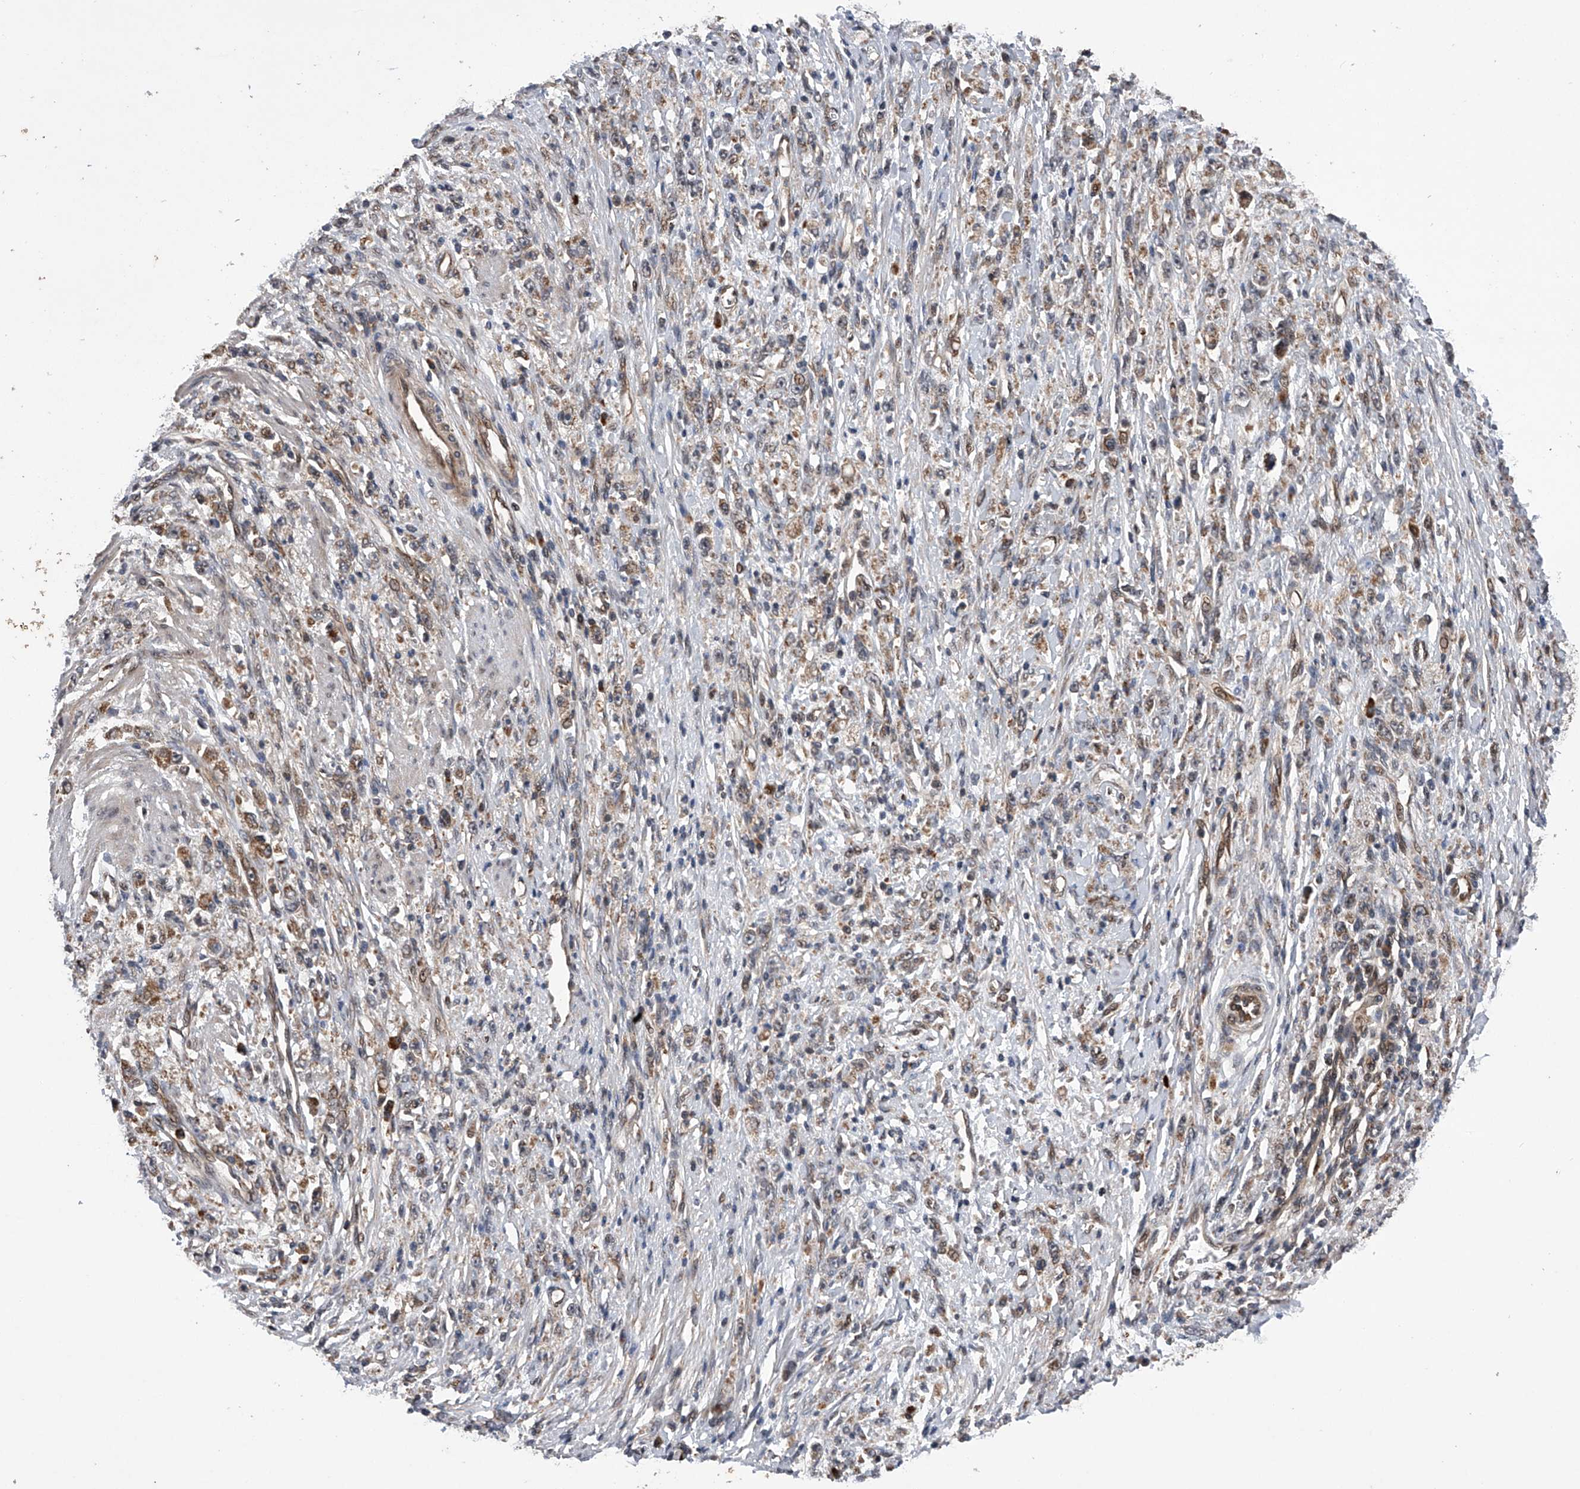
{"staining": {"intensity": "weak", "quantity": "25%-75%", "location": "cytoplasmic/membranous"}, "tissue": "stomach cancer", "cell_type": "Tumor cells", "image_type": "cancer", "snomed": [{"axis": "morphology", "description": "Adenocarcinoma, NOS"}, {"axis": "topography", "description": "Stomach"}], "caption": "This image reveals immunohistochemistry (IHC) staining of stomach cancer (adenocarcinoma), with low weak cytoplasmic/membranous positivity in about 25%-75% of tumor cells.", "gene": "MAP3K11", "patient": {"sex": "female", "age": 59}}